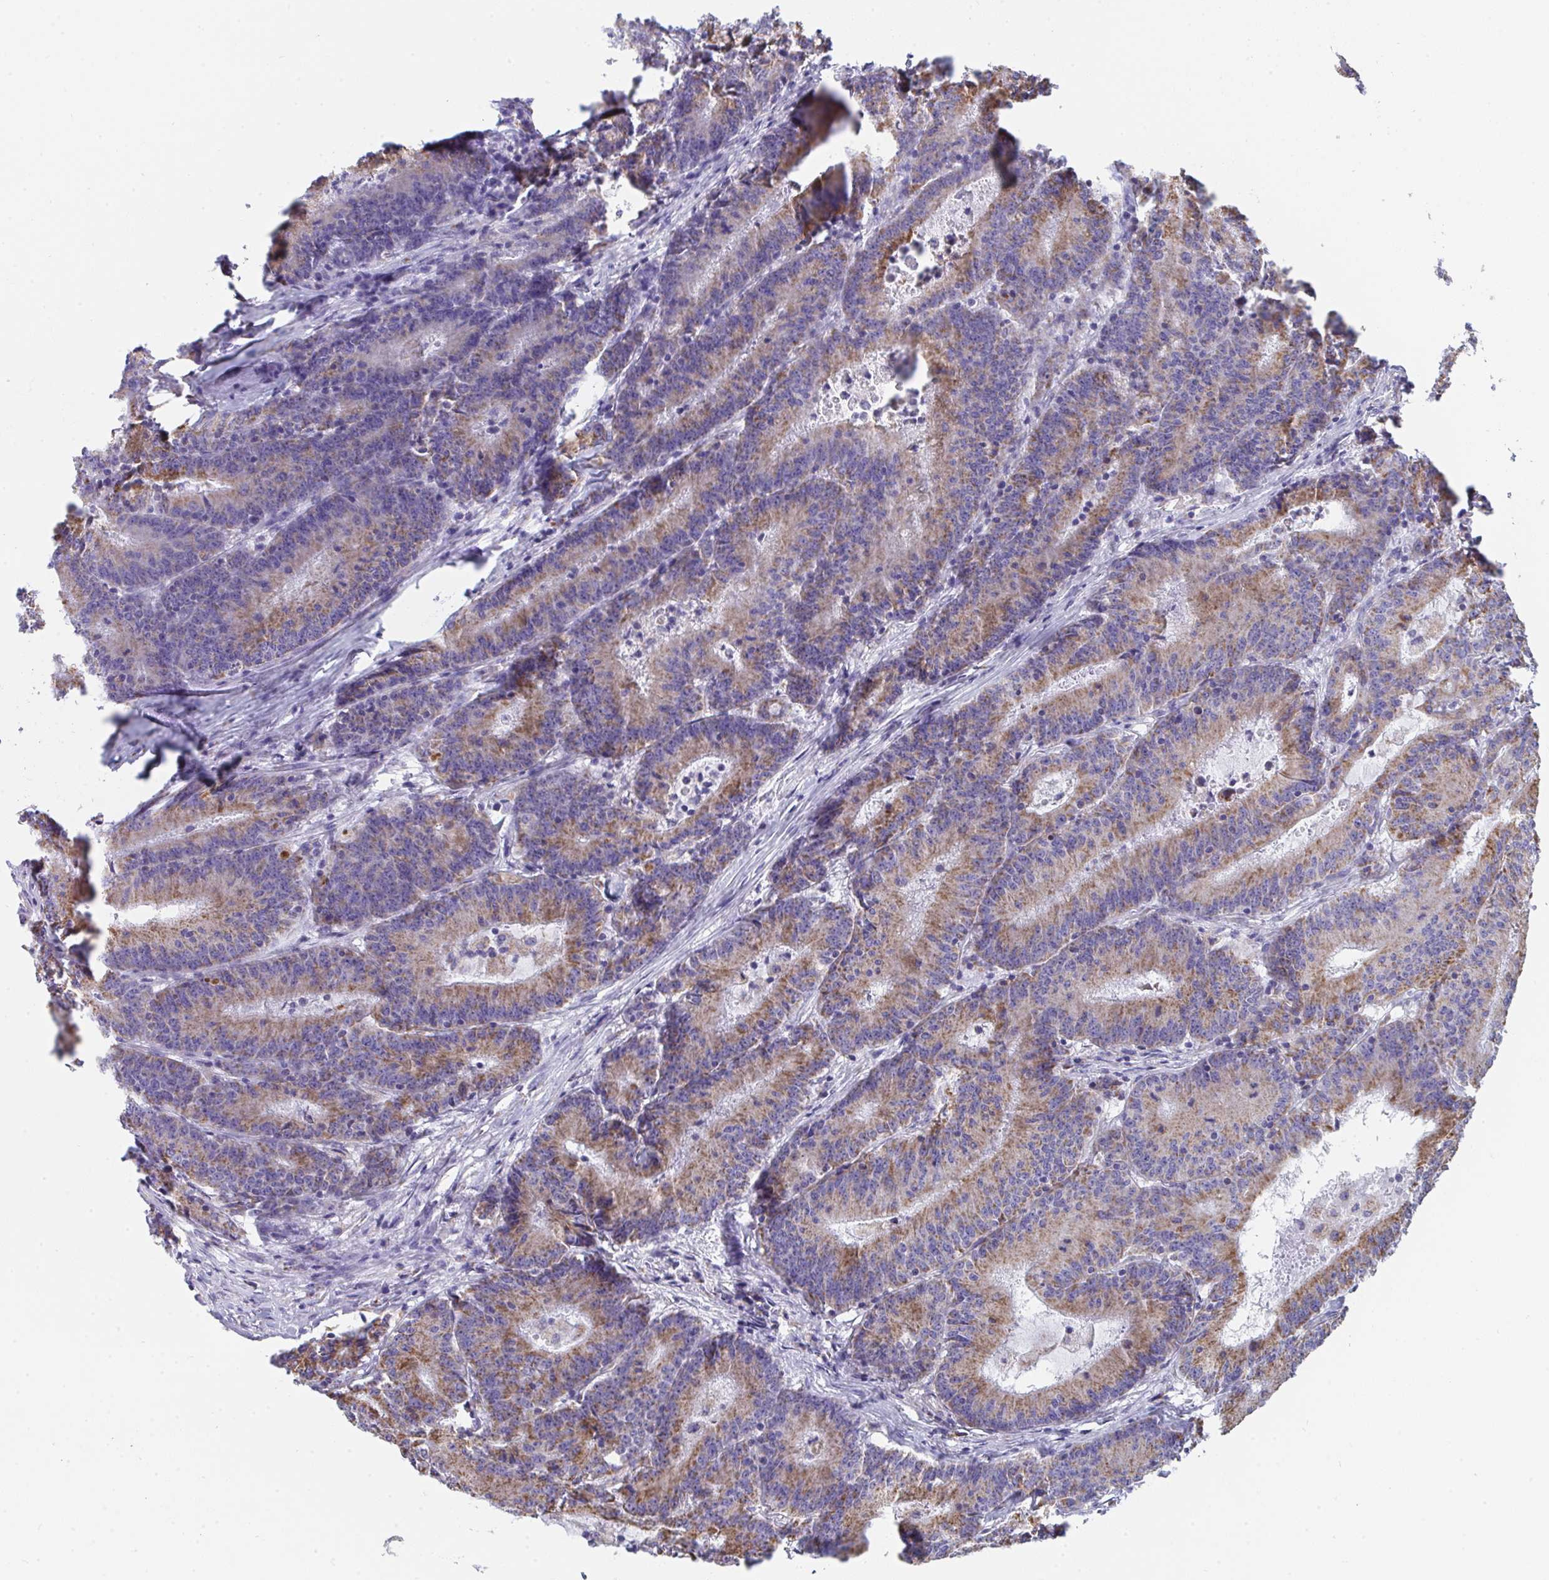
{"staining": {"intensity": "moderate", "quantity": ">75%", "location": "cytoplasmic/membranous"}, "tissue": "colorectal cancer", "cell_type": "Tumor cells", "image_type": "cancer", "snomed": [{"axis": "morphology", "description": "Adenocarcinoma, NOS"}, {"axis": "topography", "description": "Colon"}], "caption": "This is an image of IHC staining of colorectal cancer, which shows moderate expression in the cytoplasmic/membranous of tumor cells.", "gene": "AIFM1", "patient": {"sex": "female", "age": 78}}